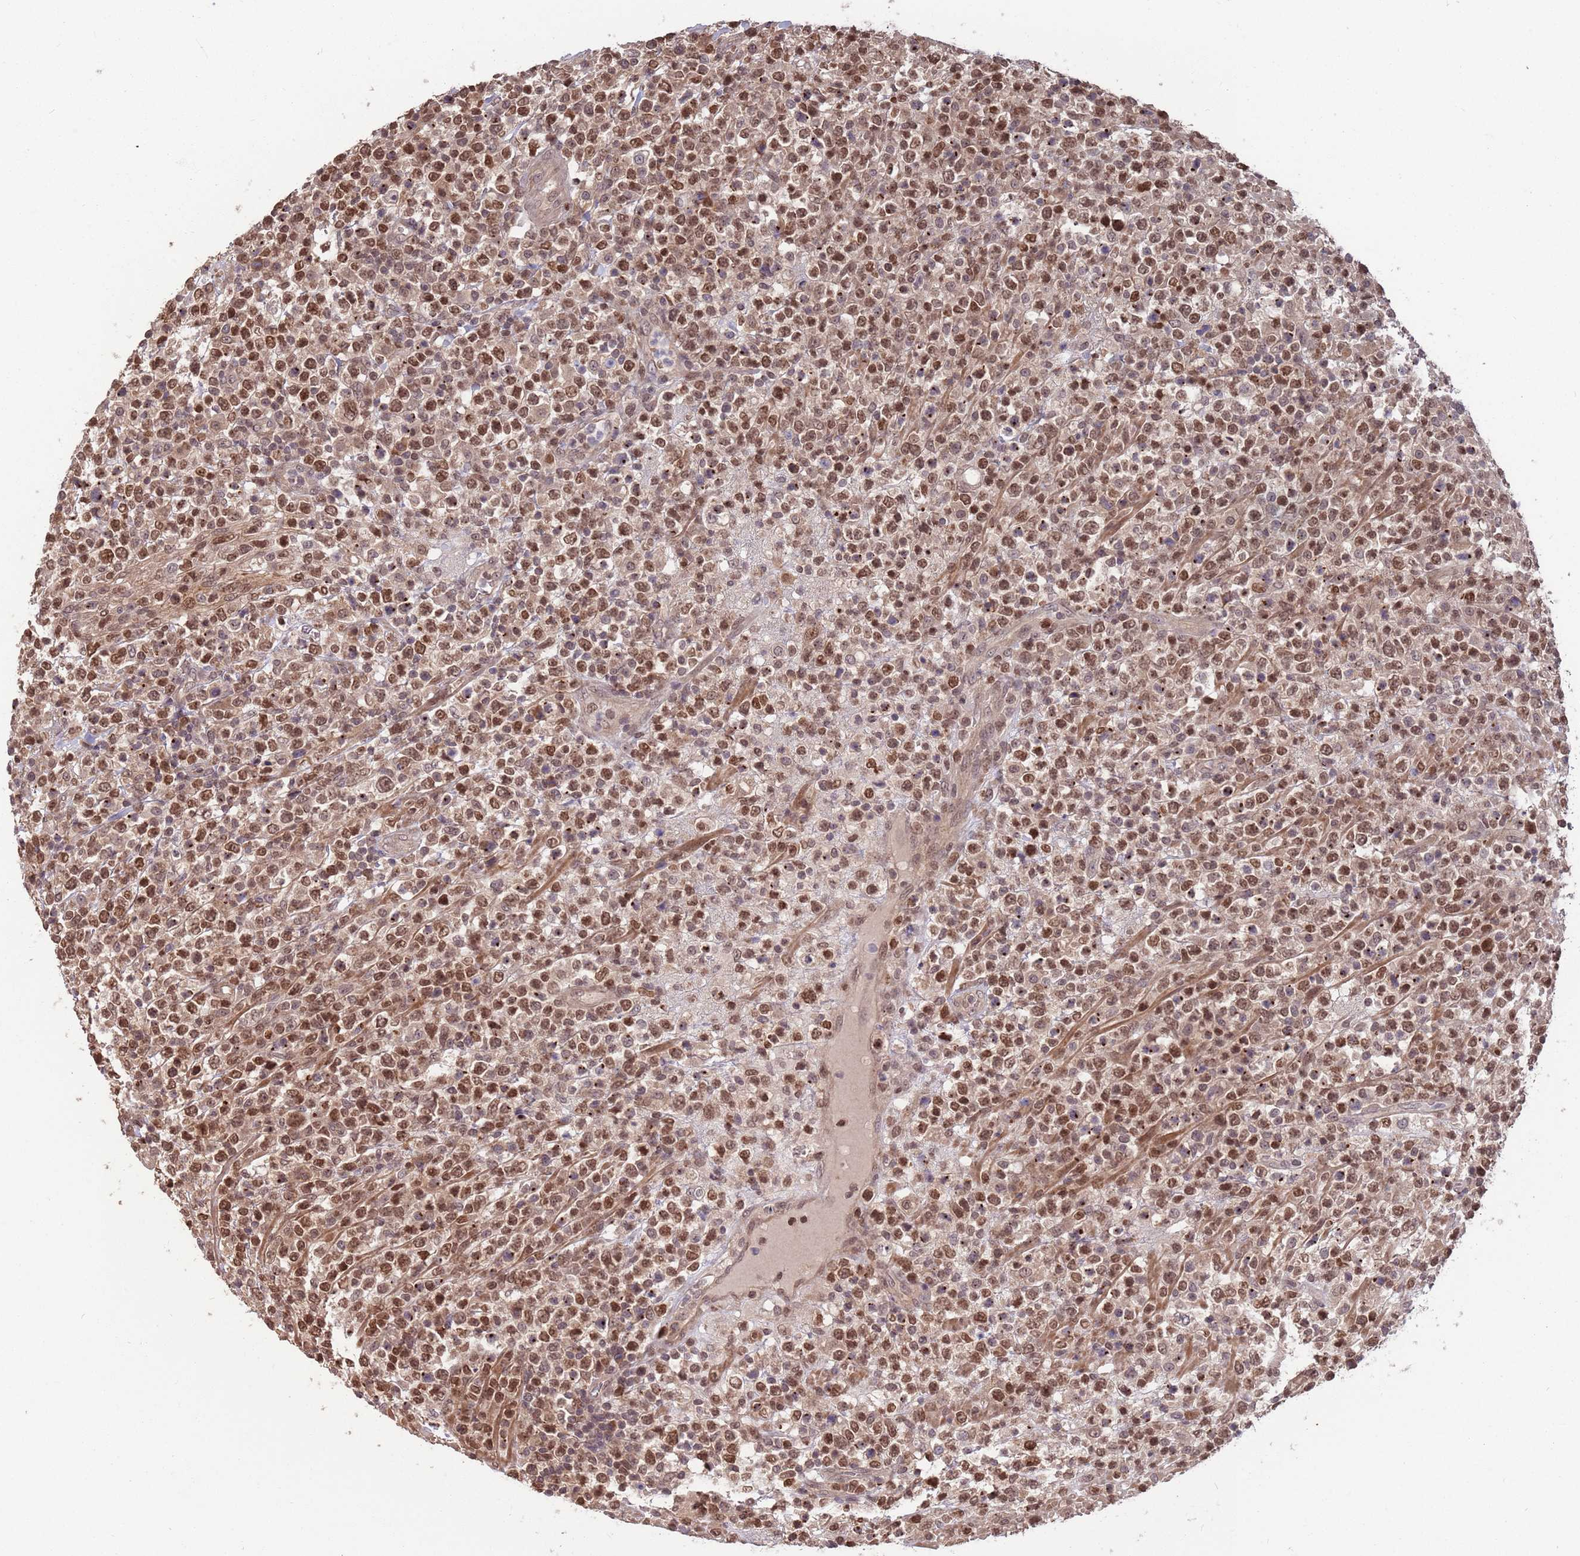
{"staining": {"intensity": "moderate", "quantity": ">75%", "location": "nuclear"}, "tissue": "lymphoma", "cell_type": "Tumor cells", "image_type": "cancer", "snomed": [{"axis": "morphology", "description": "Malignant lymphoma, non-Hodgkin's type, High grade"}, {"axis": "topography", "description": "Colon"}], "caption": "Moderate nuclear expression is seen in approximately >75% of tumor cells in lymphoma.", "gene": "SALL1", "patient": {"sex": "female", "age": 53}}